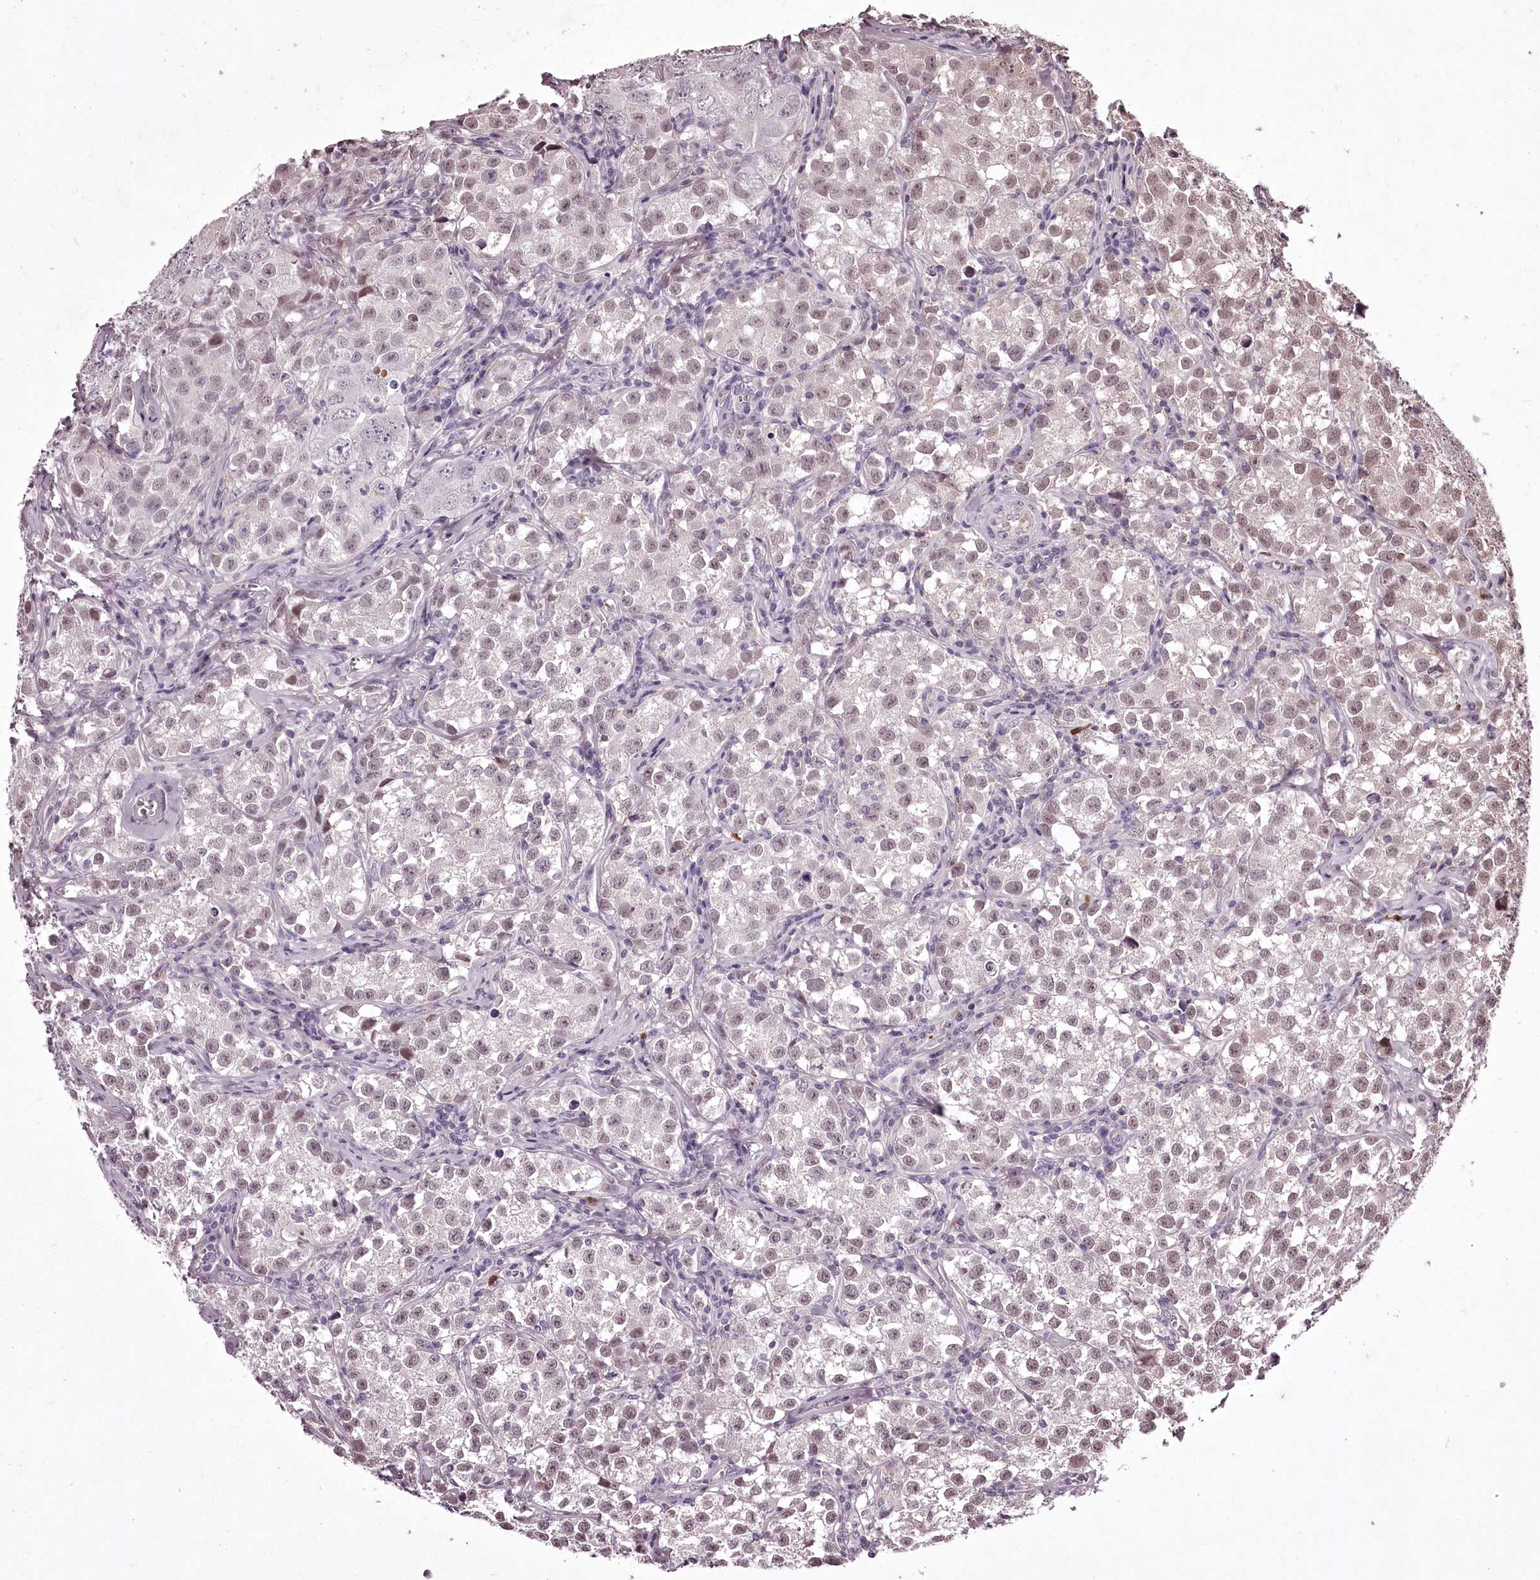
{"staining": {"intensity": "weak", "quantity": "25%-75%", "location": "nuclear"}, "tissue": "testis cancer", "cell_type": "Tumor cells", "image_type": "cancer", "snomed": [{"axis": "morphology", "description": "Seminoma, NOS"}, {"axis": "morphology", "description": "Carcinoma, Embryonal, NOS"}, {"axis": "topography", "description": "Testis"}], "caption": "Immunohistochemistry histopathology image of neoplastic tissue: human testis cancer (embryonal carcinoma) stained using immunohistochemistry reveals low levels of weak protein expression localized specifically in the nuclear of tumor cells, appearing as a nuclear brown color.", "gene": "ADRA1D", "patient": {"sex": "male", "age": 43}}